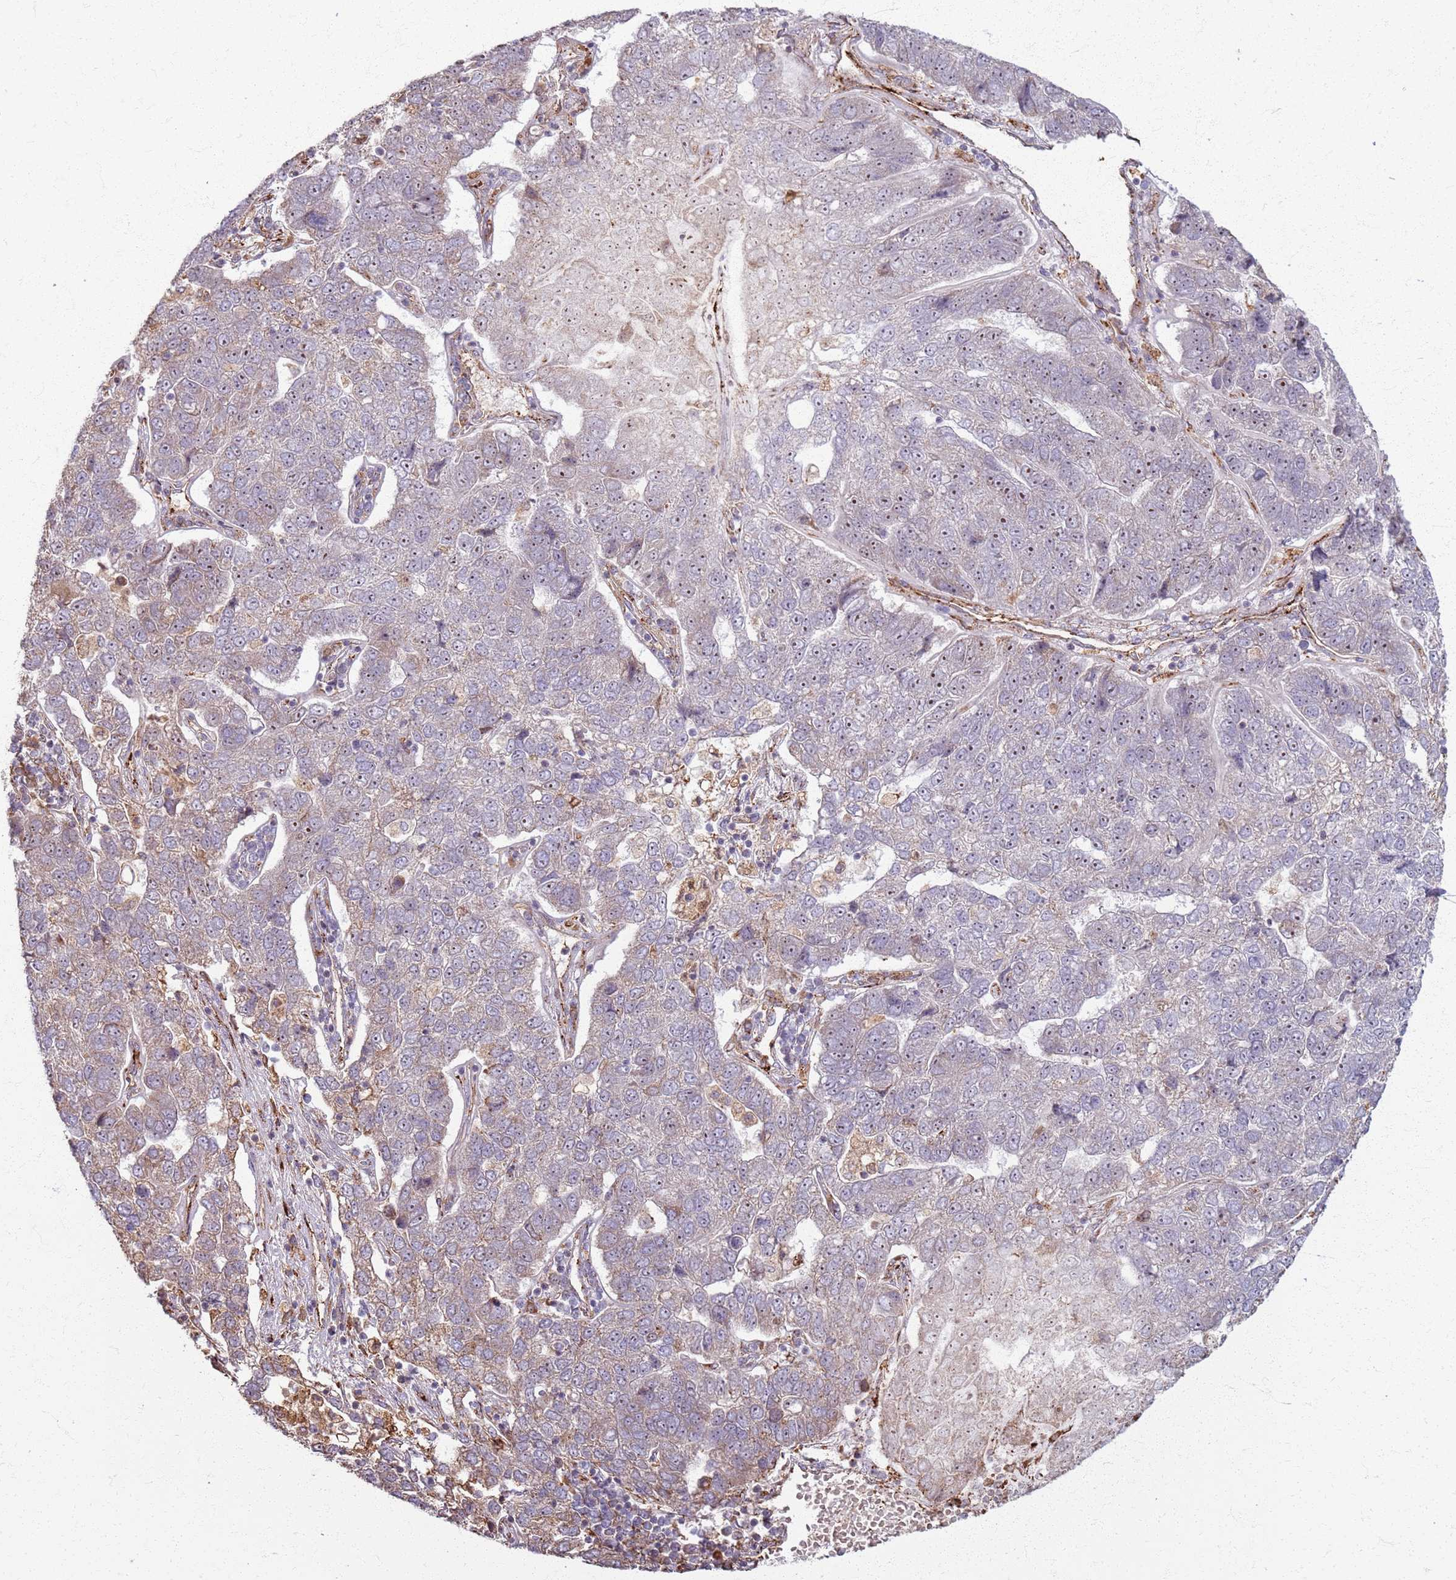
{"staining": {"intensity": "weak", "quantity": "25%-75%", "location": "cytoplasmic/membranous"}, "tissue": "pancreatic cancer", "cell_type": "Tumor cells", "image_type": "cancer", "snomed": [{"axis": "morphology", "description": "Adenocarcinoma, NOS"}, {"axis": "topography", "description": "Pancreas"}], "caption": "Immunohistochemical staining of adenocarcinoma (pancreatic) shows low levels of weak cytoplasmic/membranous positivity in approximately 25%-75% of tumor cells.", "gene": "KRI1", "patient": {"sex": "female", "age": 61}}